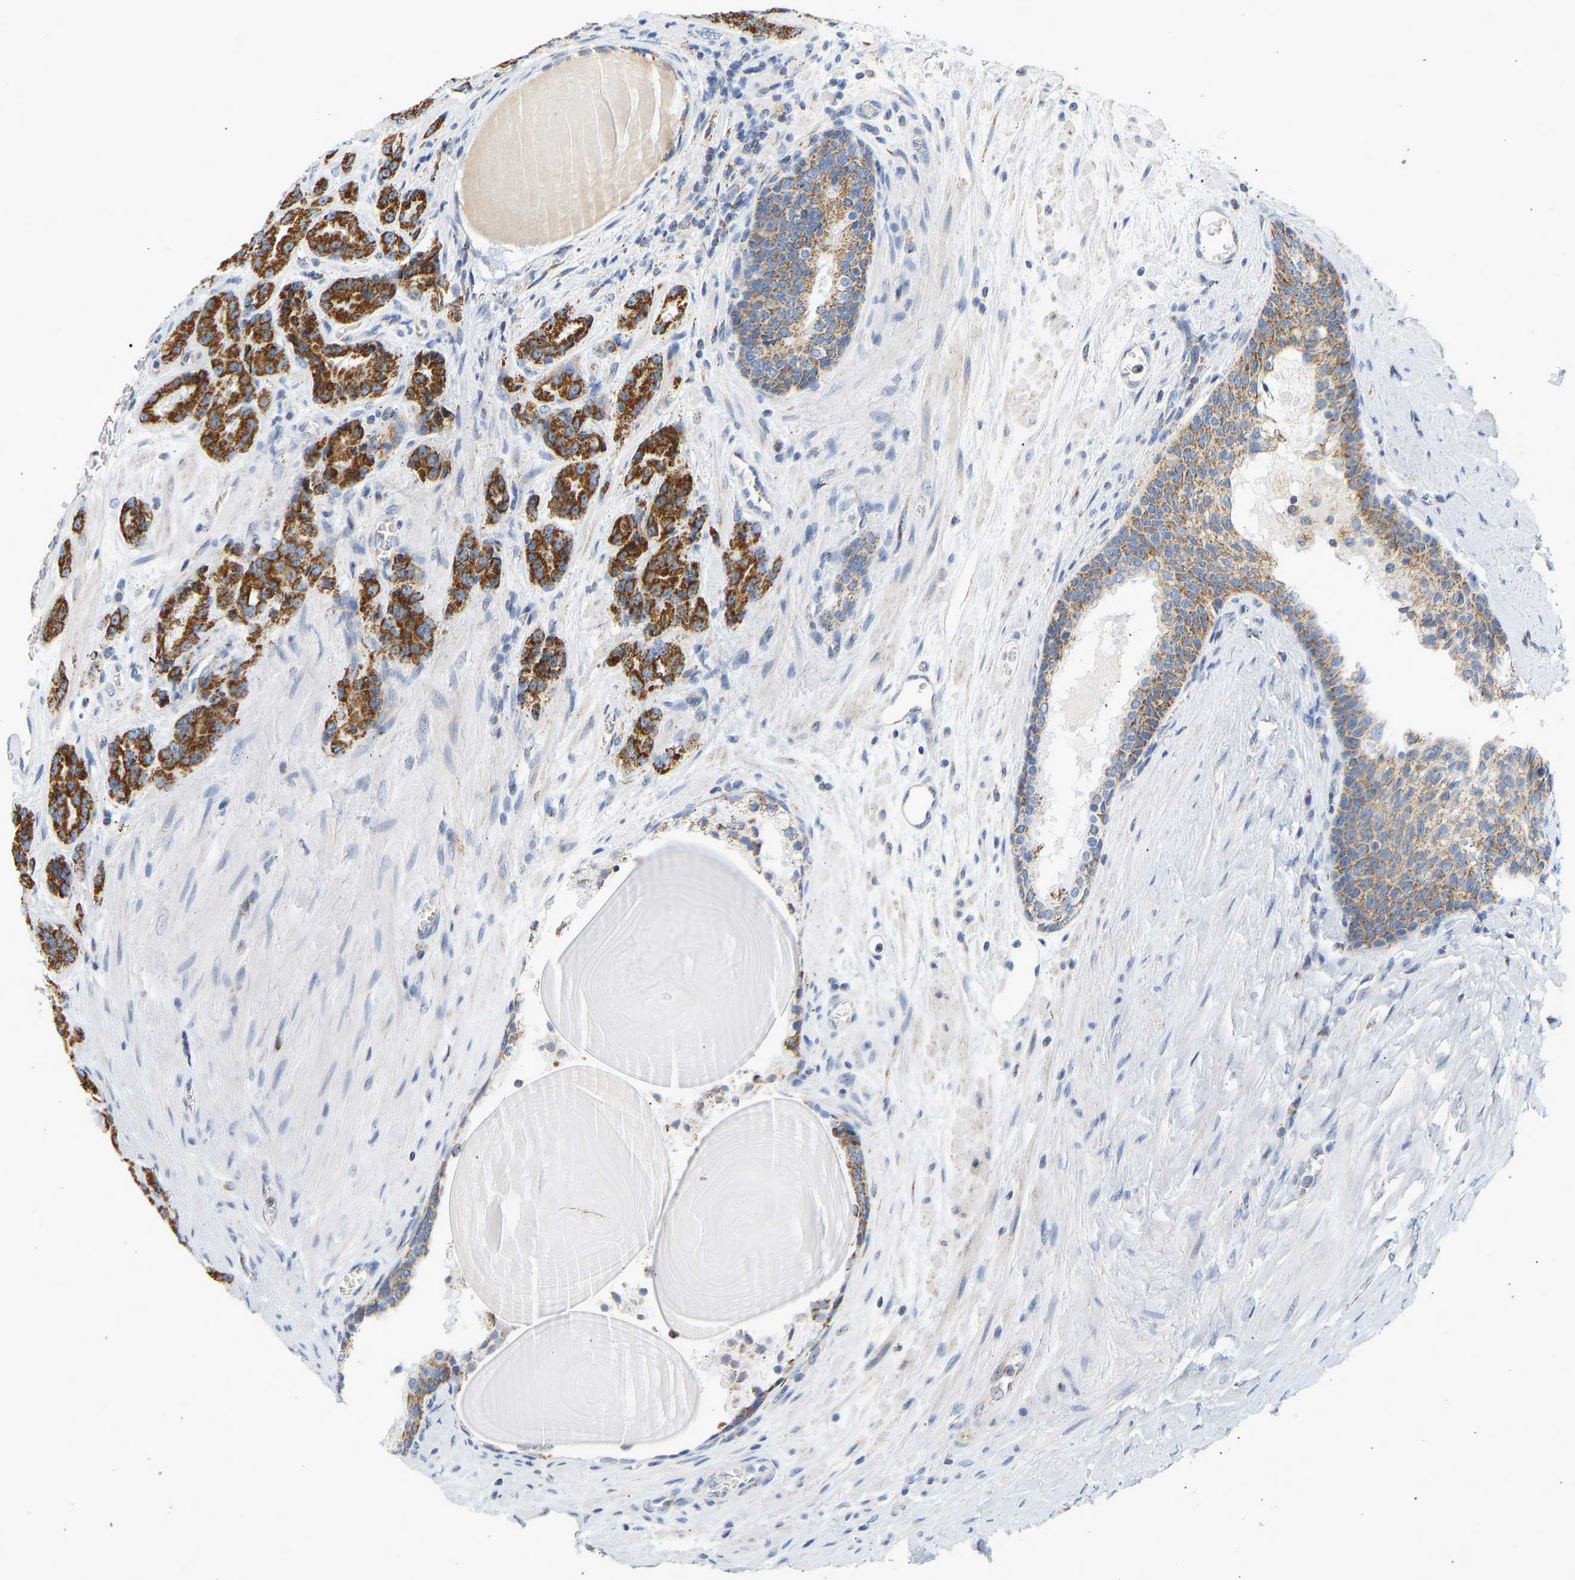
{"staining": {"intensity": "strong", "quantity": ">75%", "location": "cytoplasmic/membranous"}, "tissue": "prostate cancer", "cell_type": "Tumor cells", "image_type": "cancer", "snomed": [{"axis": "morphology", "description": "Adenocarcinoma, High grade"}, {"axis": "topography", "description": "Prostate"}], "caption": "Human prostate cancer (adenocarcinoma (high-grade)) stained with a brown dye reveals strong cytoplasmic/membranous positive expression in about >75% of tumor cells.", "gene": "GRPEL2", "patient": {"sex": "male", "age": 60}}